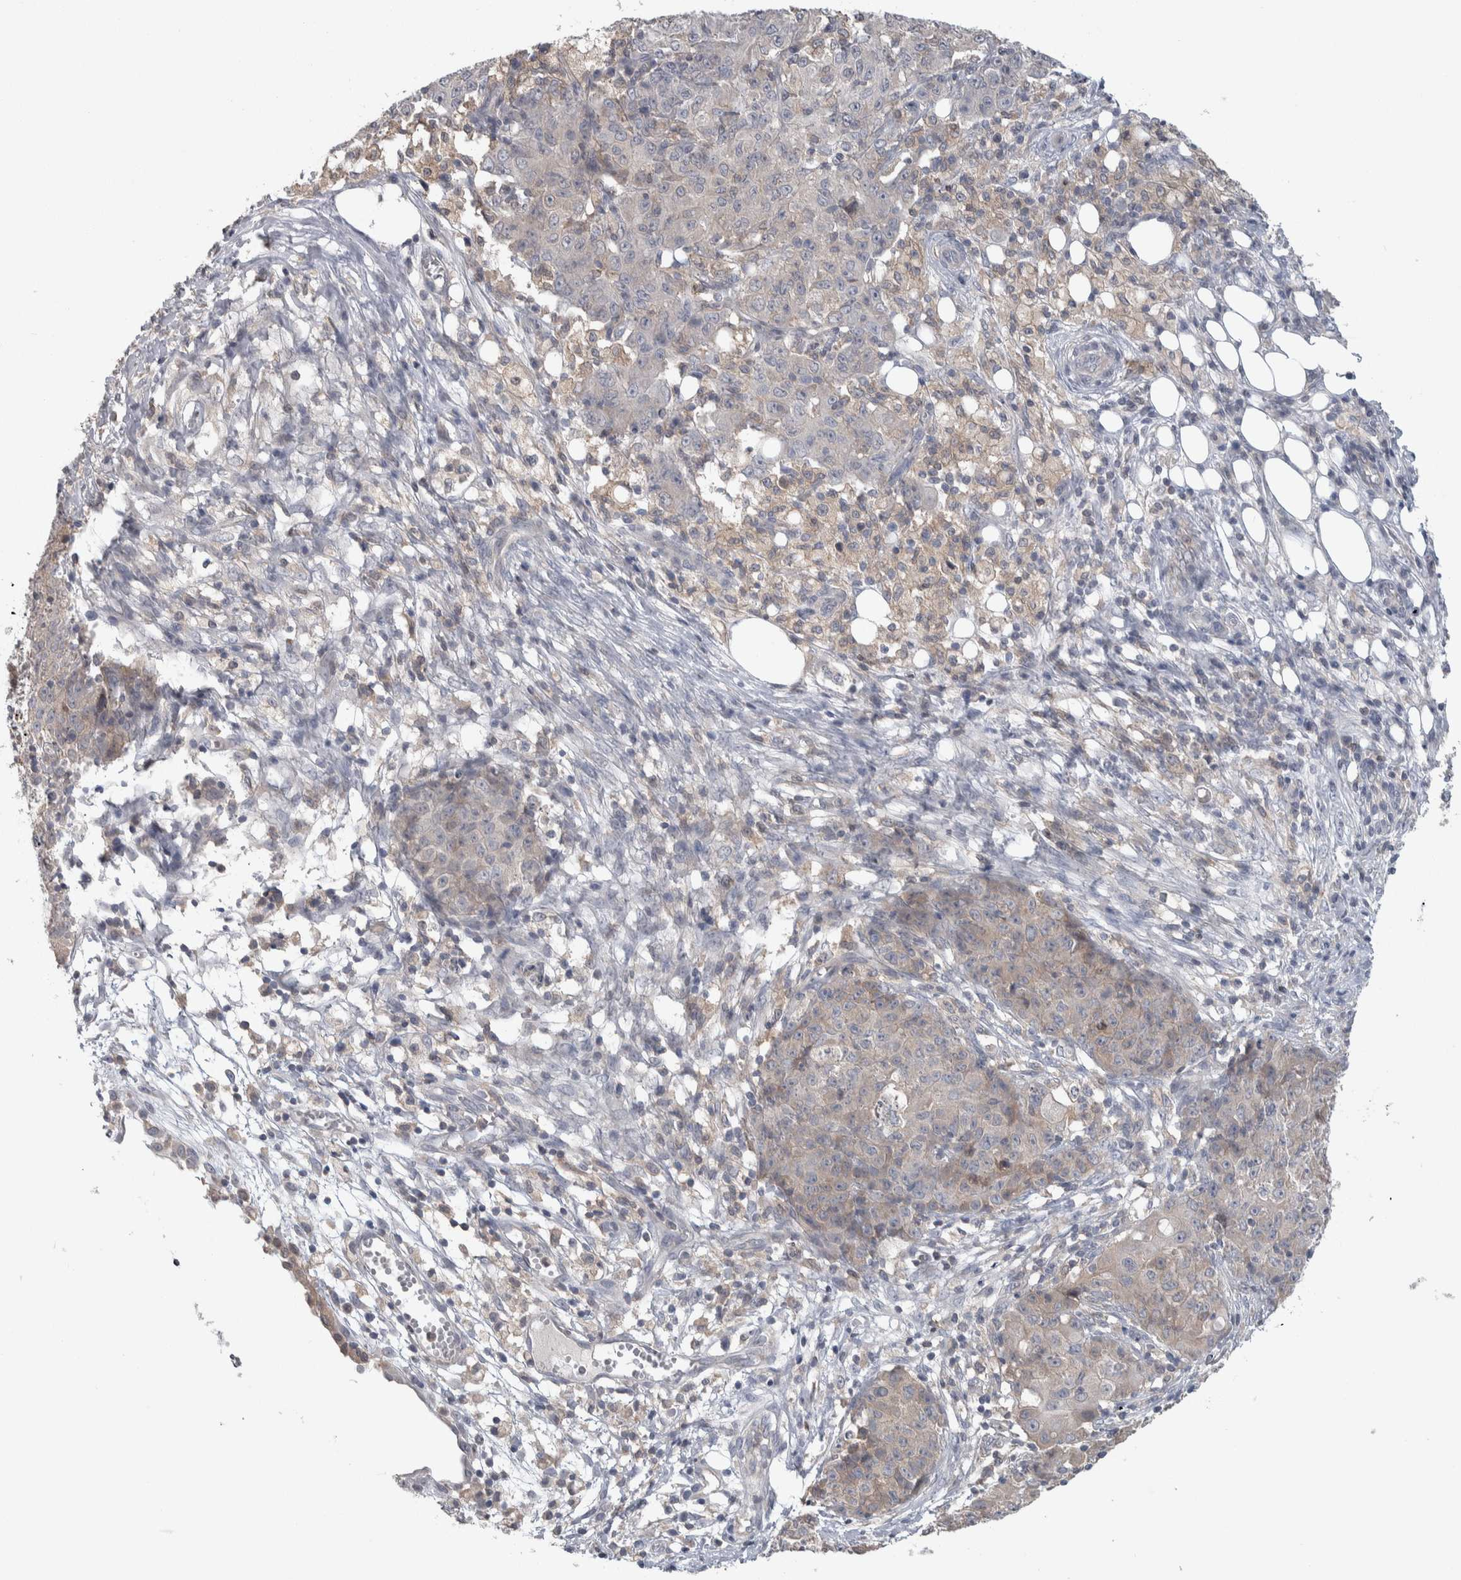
{"staining": {"intensity": "weak", "quantity": "25%-75%", "location": "cytoplasmic/membranous"}, "tissue": "ovarian cancer", "cell_type": "Tumor cells", "image_type": "cancer", "snomed": [{"axis": "morphology", "description": "Carcinoma, endometroid"}, {"axis": "topography", "description": "Ovary"}], "caption": "Approximately 25%-75% of tumor cells in human endometroid carcinoma (ovarian) demonstrate weak cytoplasmic/membranous protein positivity as visualized by brown immunohistochemical staining.", "gene": "HTATIP2", "patient": {"sex": "female", "age": 42}}